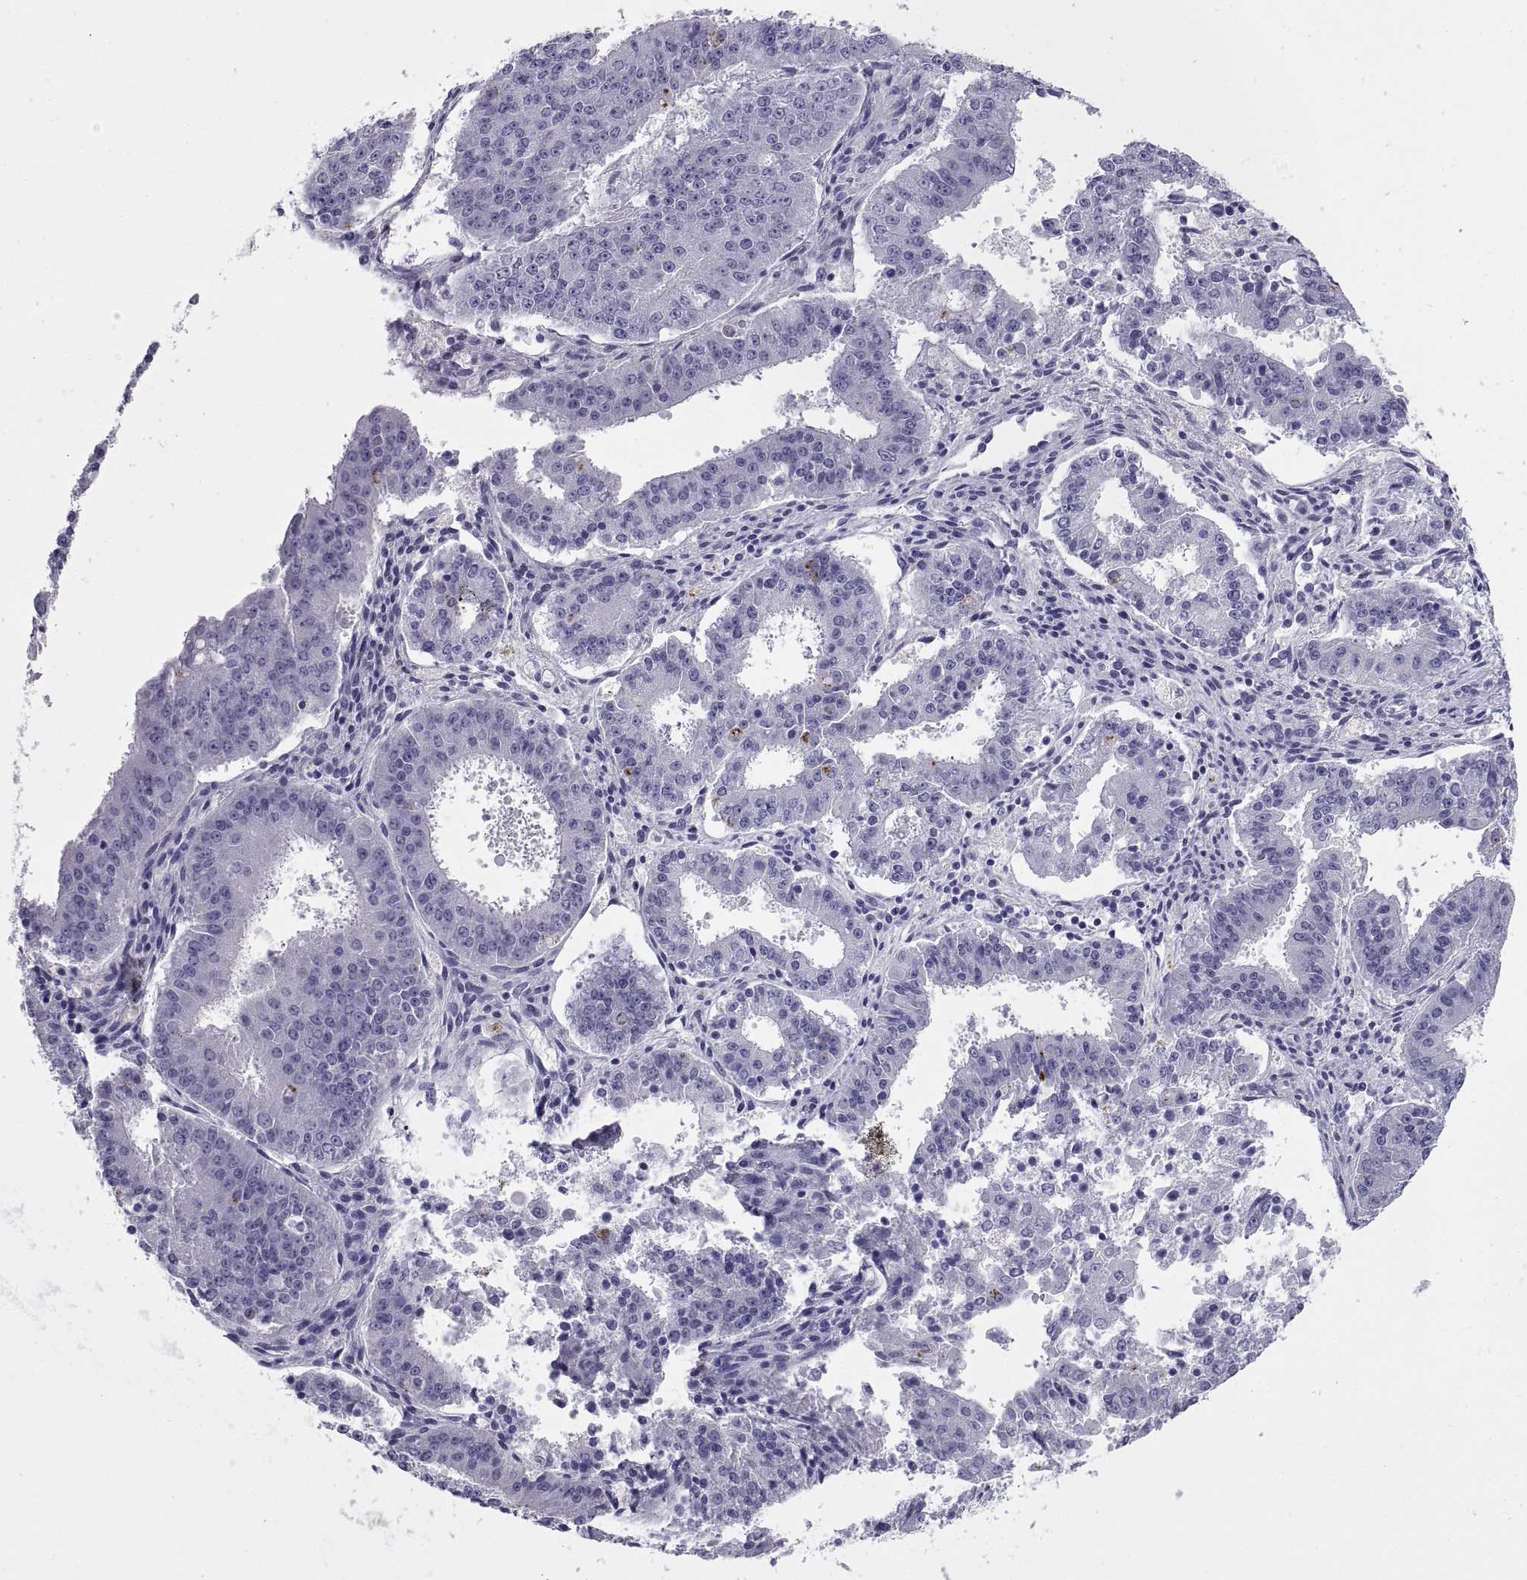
{"staining": {"intensity": "negative", "quantity": "none", "location": "none"}, "tissue": "ovarian cancer", "cell_type": "Tumor cells", "image_type": "cancer", "snomed": [{"axis": "morphology", "description": "Carcinoma, endometroid"}, {"axis": "topography", "description": "Ovary"}], "caption": "DAB (3,3'-diaminobenzidine) immunohistochemical staining of endometroid carcinoma (ovarian) shows no significant expression in tumor cells.", "gene": "RGS20", "patient": {"sex": "female", "age": 42}}